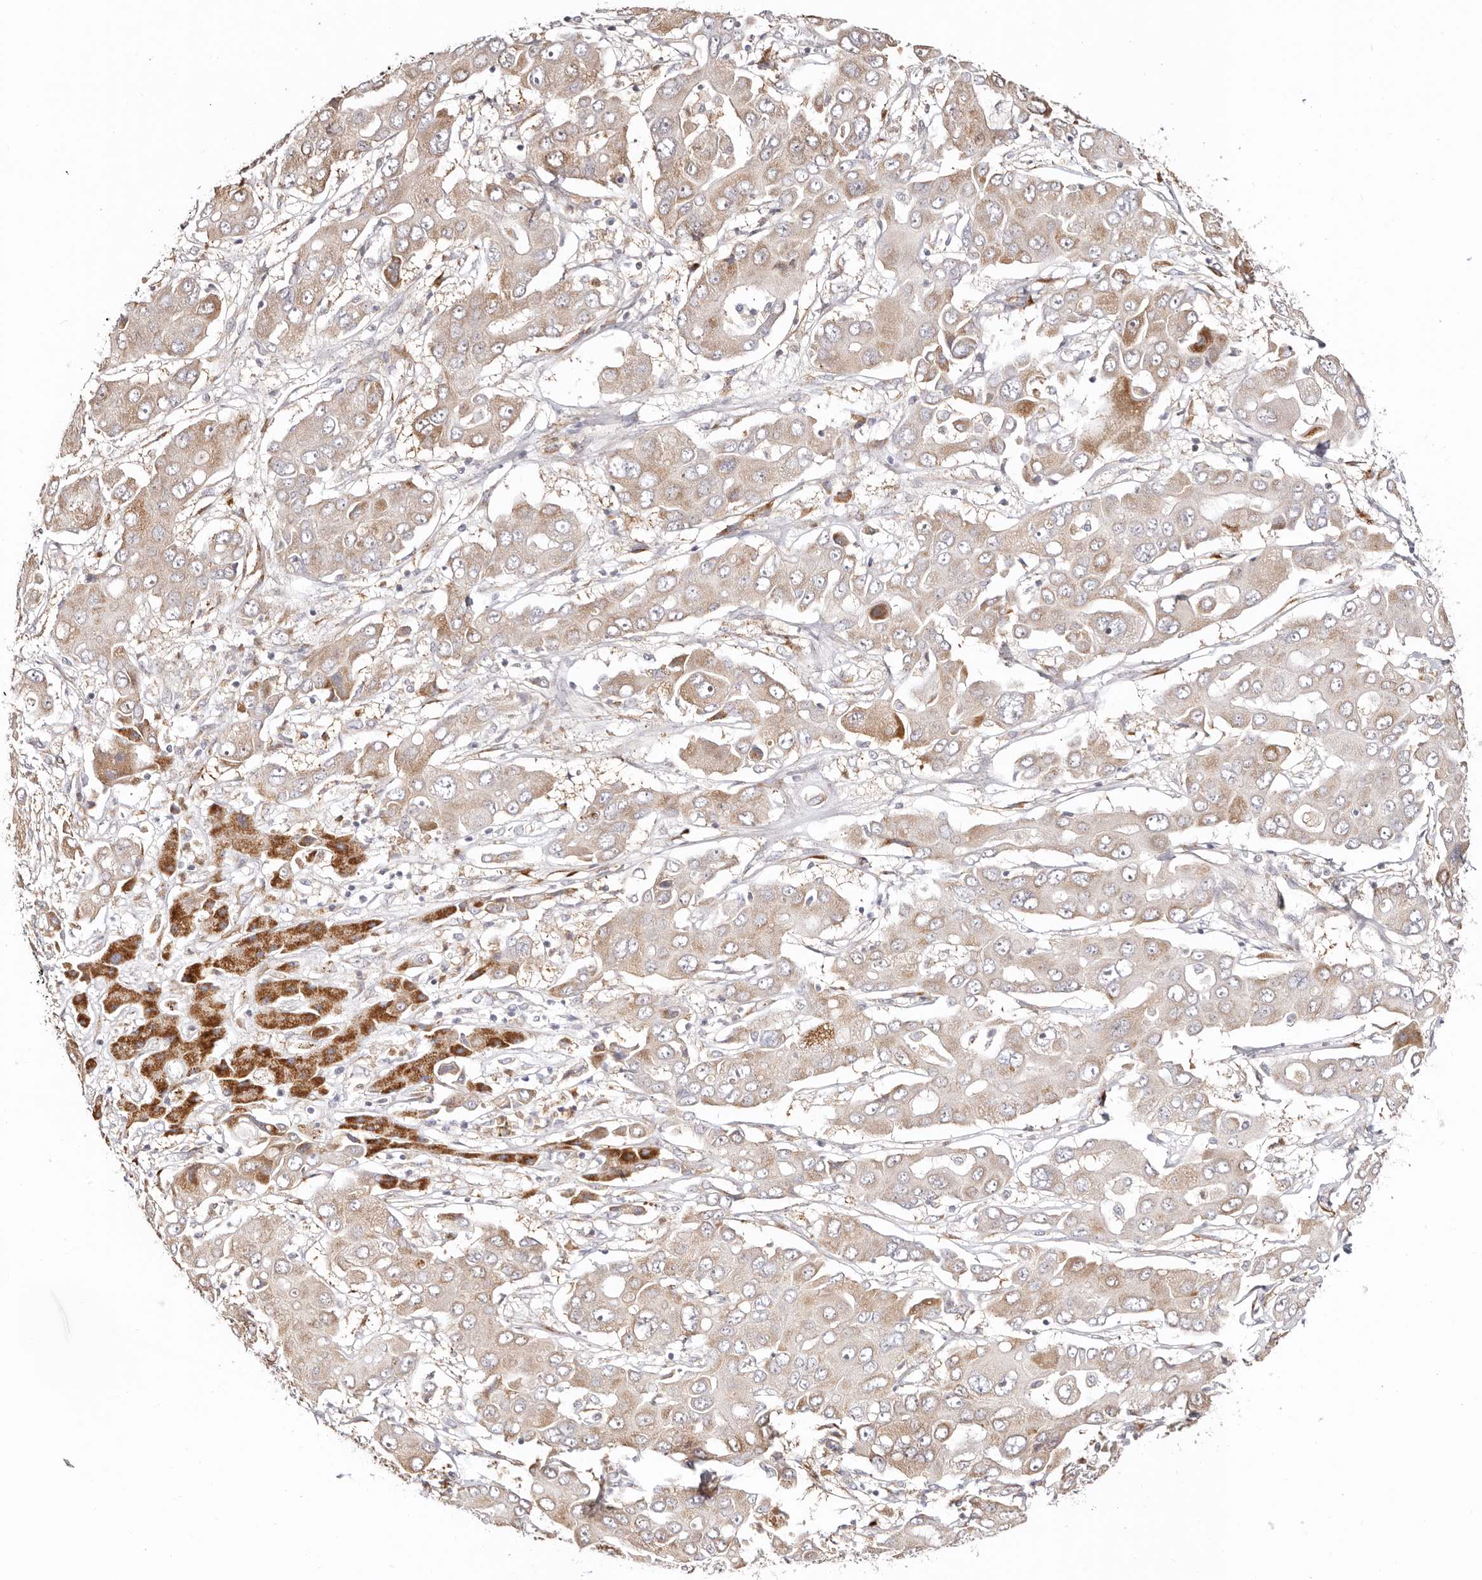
{"staining": {"intensity": "weak", "quantity": ">75%", "location": "cytoplasmic/membranous"}, "tissue": "liver cancer", "cell_type": "Tumor cells", "image_type": "cancer", "snomed": [{"axis": "morphology", "description": "Cholangiocarcinoma"}, {"axis": "topography", "description": "Liver"}], "caption": "Liver cholangiocarcinoma stained with DAB (3,3'-diaminobenzidine) immunohistochemistry (IHC) reveals low levels of weak cytoplasmic/membranous positivity in approximately >75% of tumor cells. (DAB (3,3'-diaminobenzidine) IHC with brightfield microscopy, high magnification).", "gene": "BCL2L15", "patient": {"sex": "male", "age": 67}}